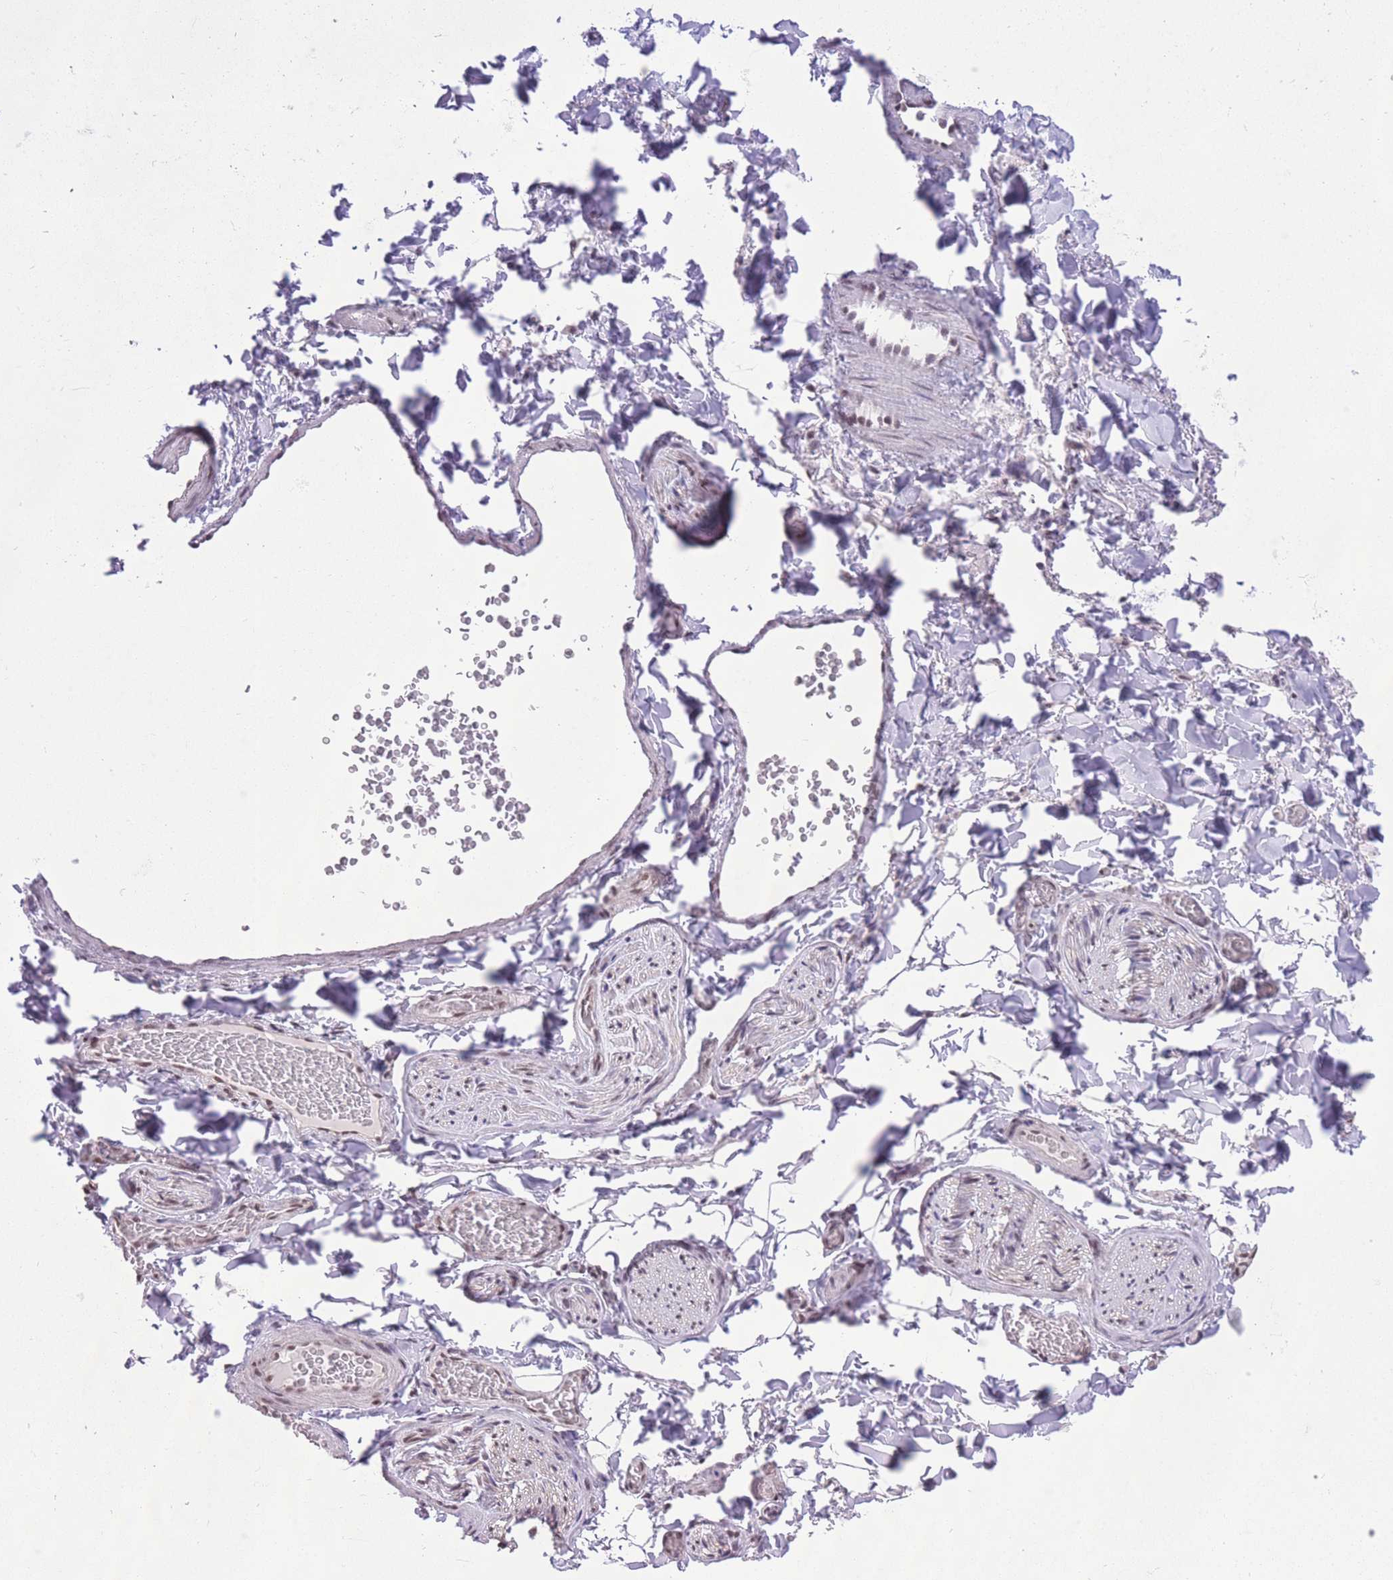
{"staining": {"intensity": "negative", "quantity": "none", "location": "none"}, "tissue": "adipose tissue", "cell_type": "Adipocytes", "image_type": "normal", "snomed": [{"axis": "morphology", "description": "Normal tissue, NOS"}, {"axis": "morphology", "description": "Carcinoma, NOS"}, {"axis": "topography", "description": "Pancreas"}, {"axis": "topography", "description": "Peripheral nerve tissue"}], "caption": "High power microscopy histopathology image of an immunohistochemistry image of normal adipose tissue, revealing no significant positivity in adipocytes.", "gene": "ZBED5", "patient": {"sex": "female", "age": 29}}